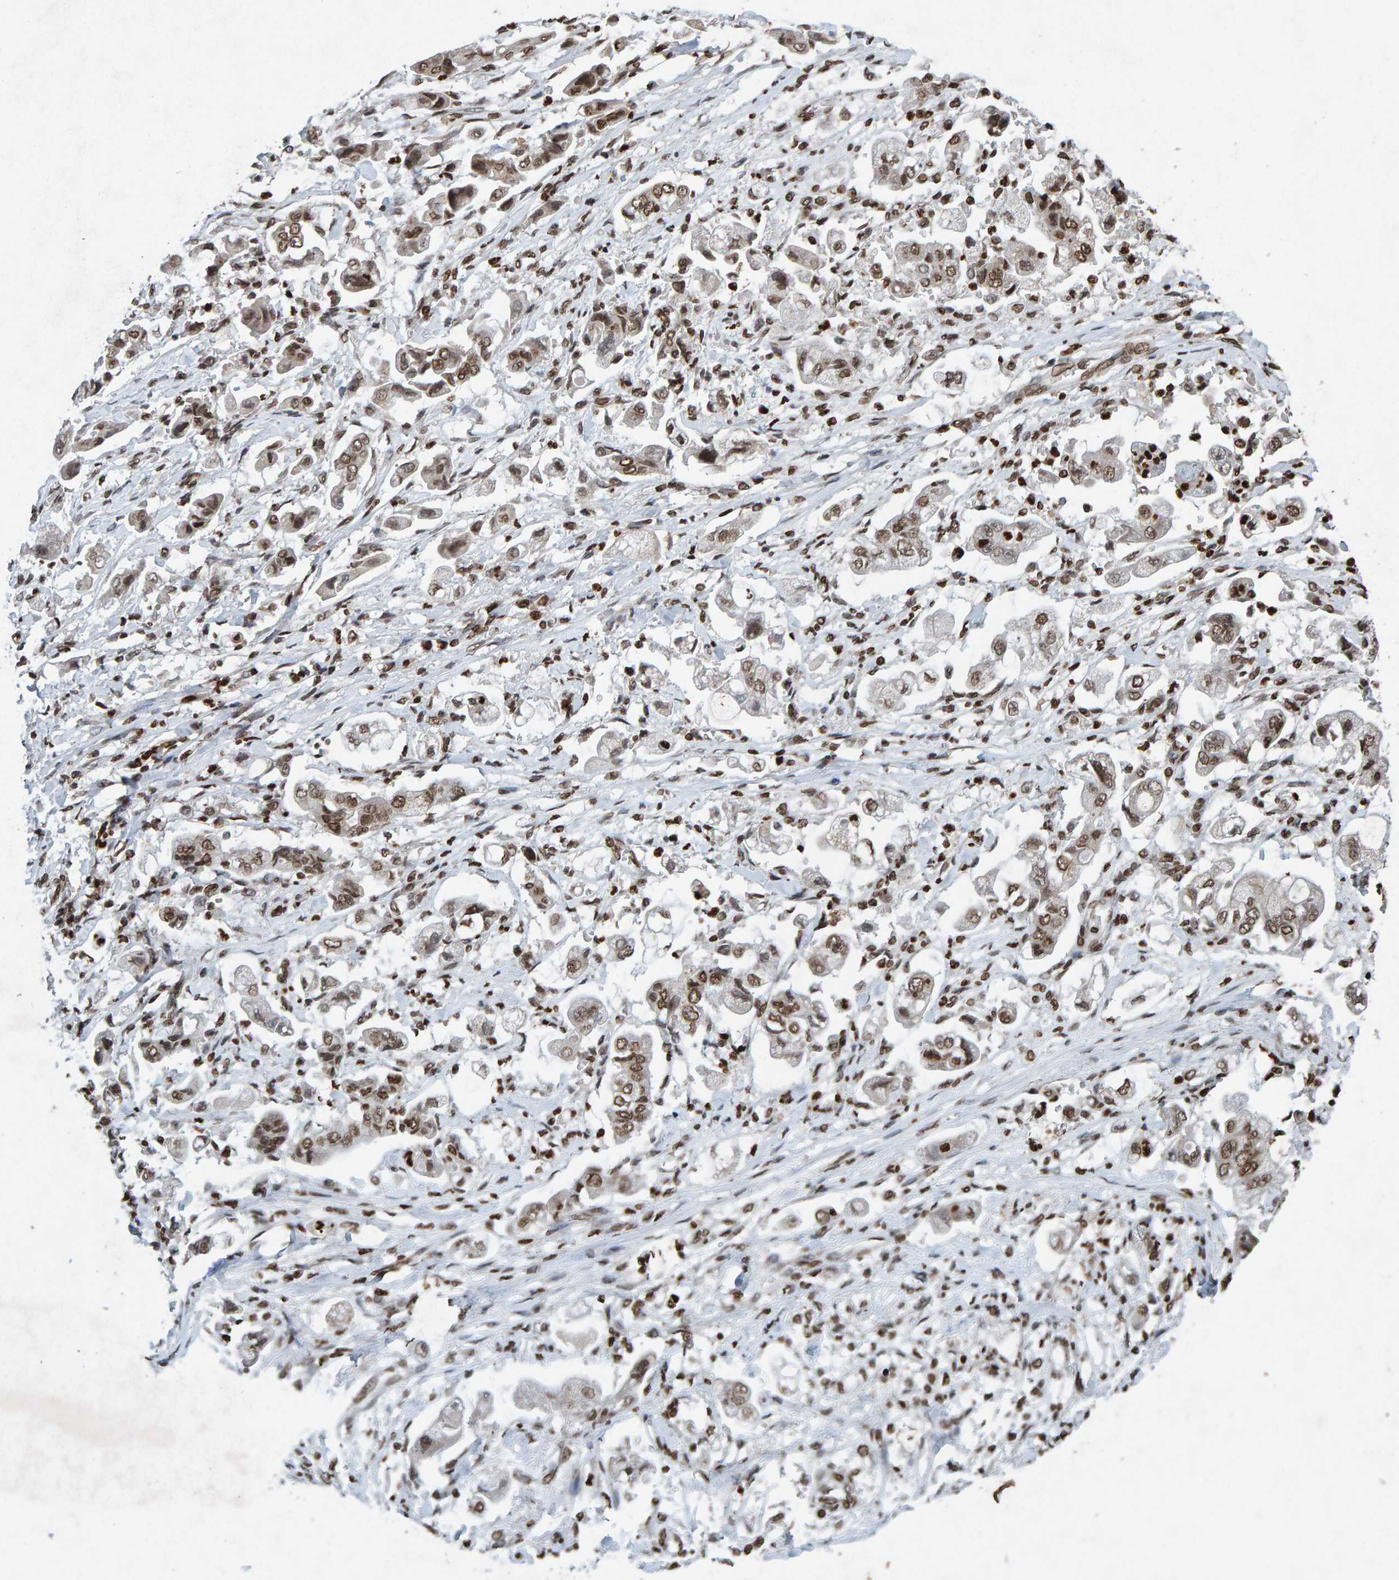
{"staining": {"intensity": "moderate", "quantity": ">75%", "location": "nuclear"}, "tissue": "stomach cancer", "cell_type": "Tumor cells", "image_type": "cancer", "snomed": [{"axis": "morphology", "description": "Adenocarcinoma, NOS"}, {"axis": "topography", "description": "Stomach"}], "caption": "The histopathology image demonstrates immunohistochemical staining of stomach cancer (adenocarcinoma). There is moderate nuclear expression is seen in approximately >75% of tumor cells.", "gene": "H2AZ1", "patient": {"sex": "male", "age": 62}}